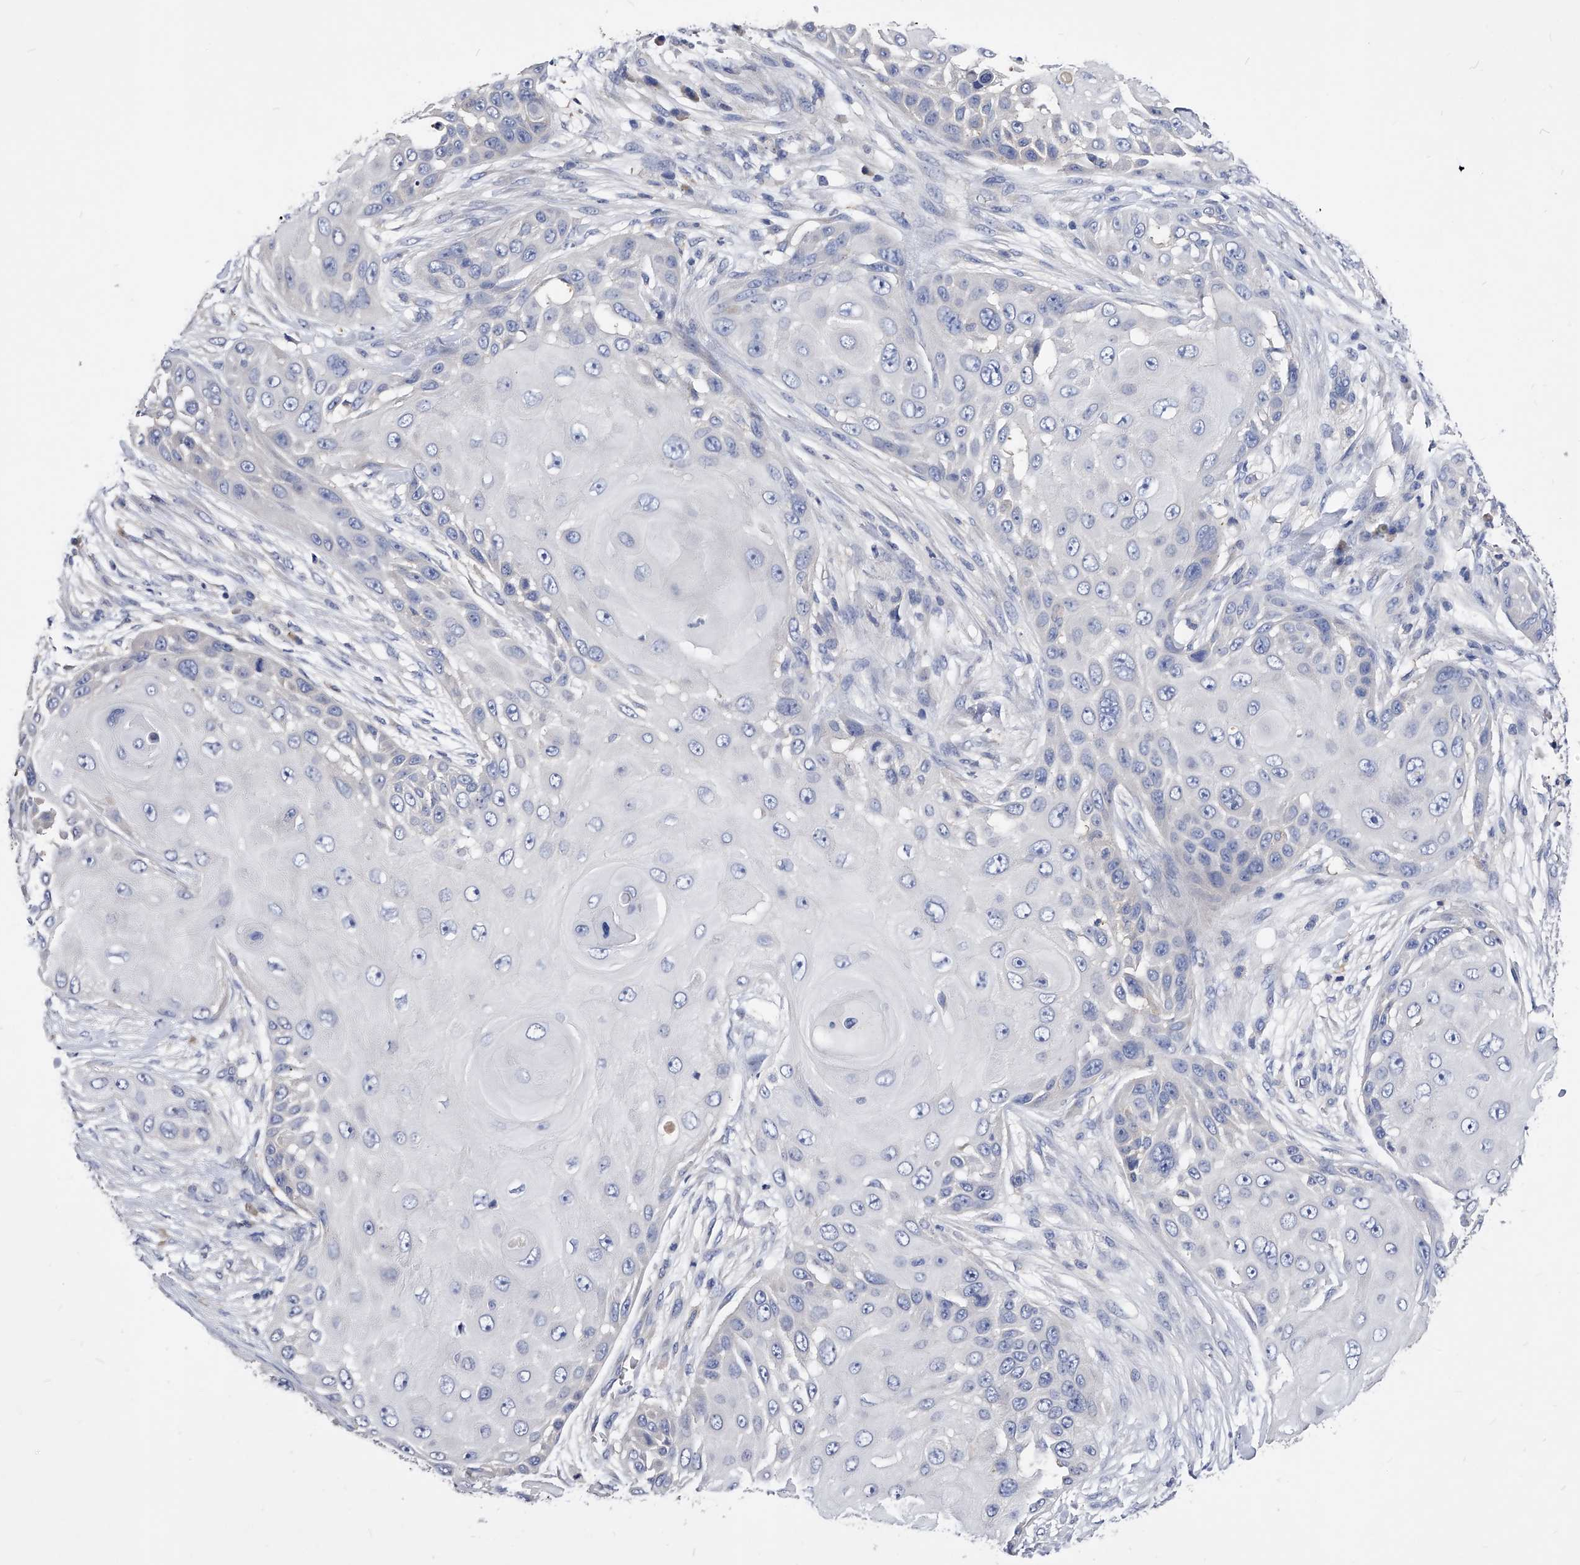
{"staining": {"intensity": "negative", "quantity": "none", "location": "none"}, "tissue": "skin cancer", "cell_type": "Tumor cells", "image_type": "cancer", "snomed": [{"axis": "morphology", "description": "Squamous cell carcinoma, NOS"}, {"axis": "topography", "description": "Skin"}], "caption": "Protein analysis of skin cancer reveals no significant expression in tumor cells.", "gene": "APEH", "patient": {"sex": "female", "age": 44}}